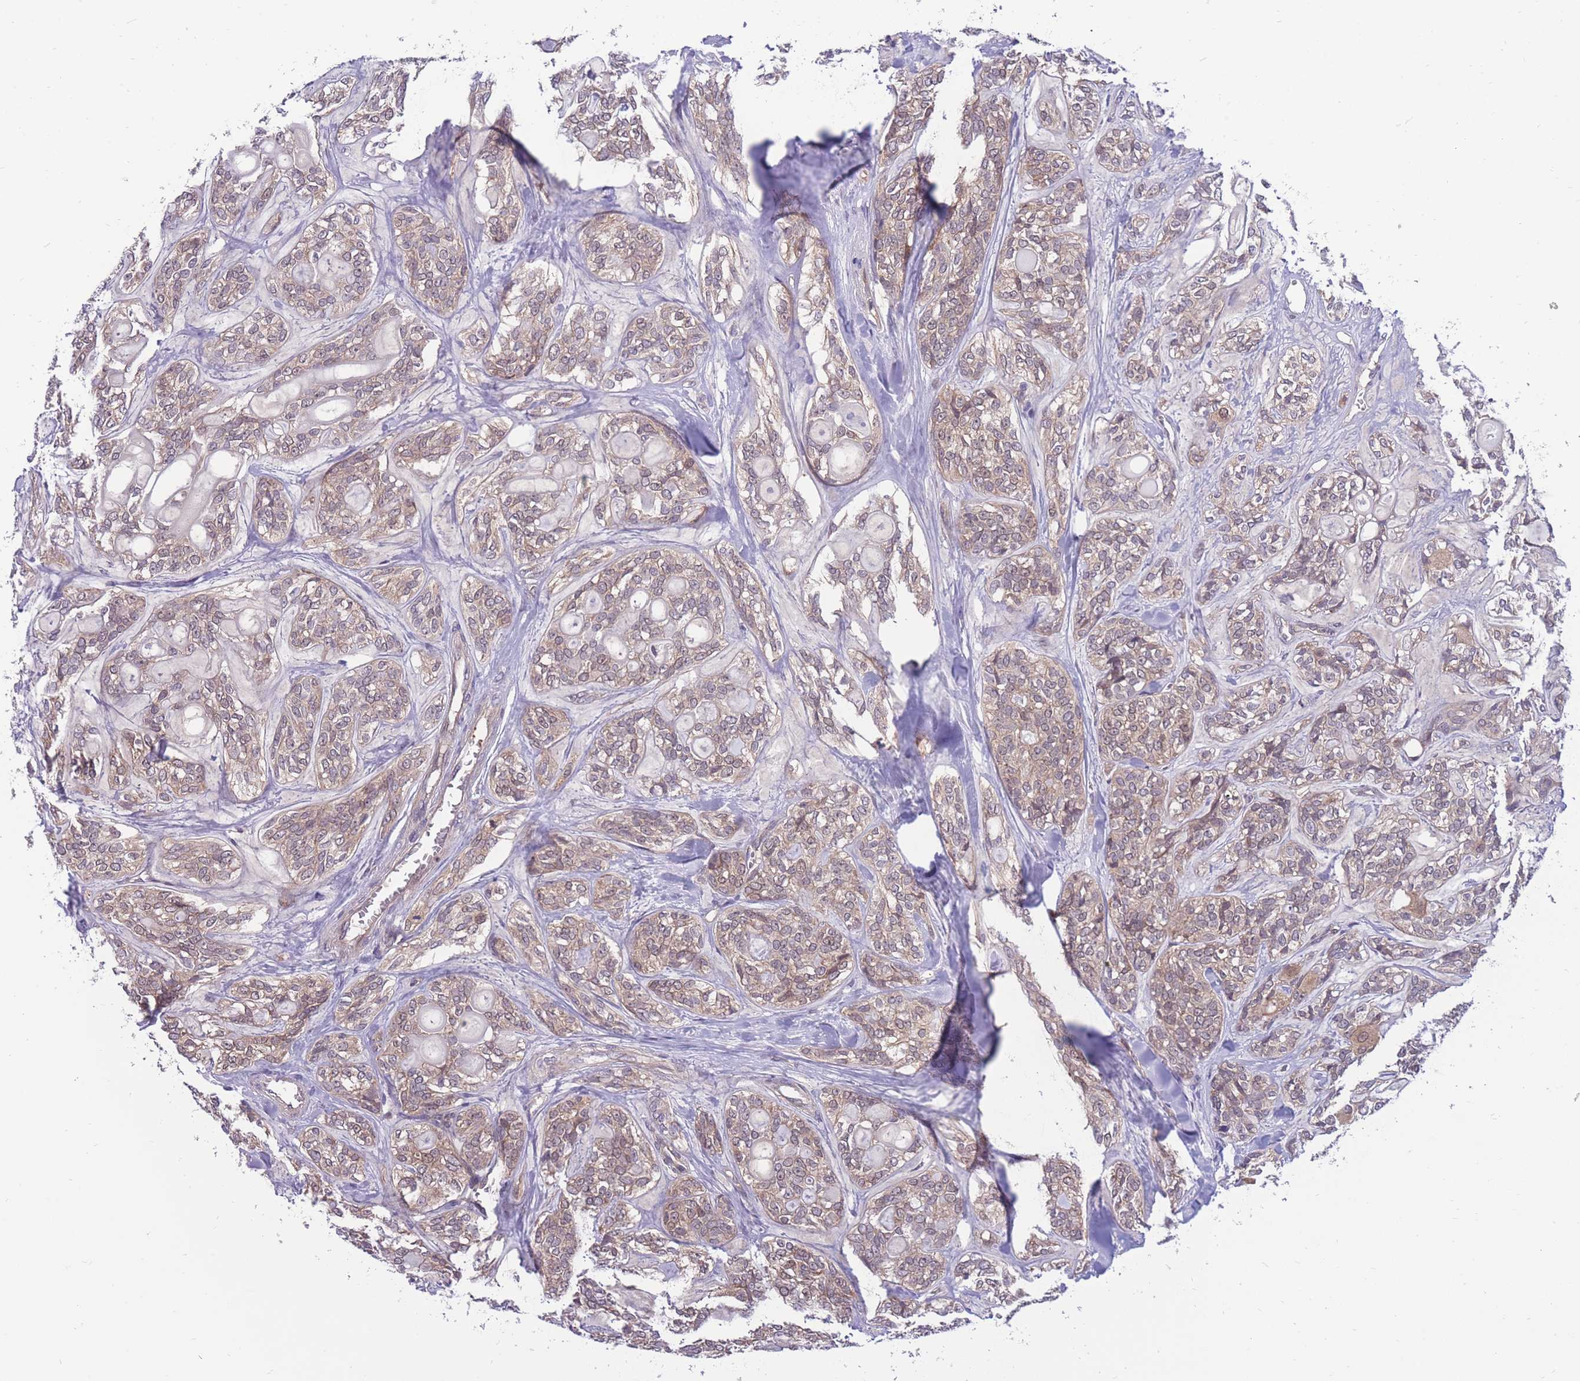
{"staining": {"intensity": "weak", "quantity": ">75%", "location": "cytoplasmic/membranous"}, "tissue": "head and neck cancer", "cell_type": "Tumor cells", "image_type": "cancer", "snomed": [{"axis": "morphology", "description": "Adenocarcinoma, NOS"}, {"axis": "topography", "description": "Head-Neck"}], "caption": "An image showing weak cytoplasmic/membranous expression in about >75% of tumor cells in head and neck cancer, as visualized by brown immunohistochemical staining.", "gene": "UBE2N", "patient": {"sex": "male", "age": 66}}